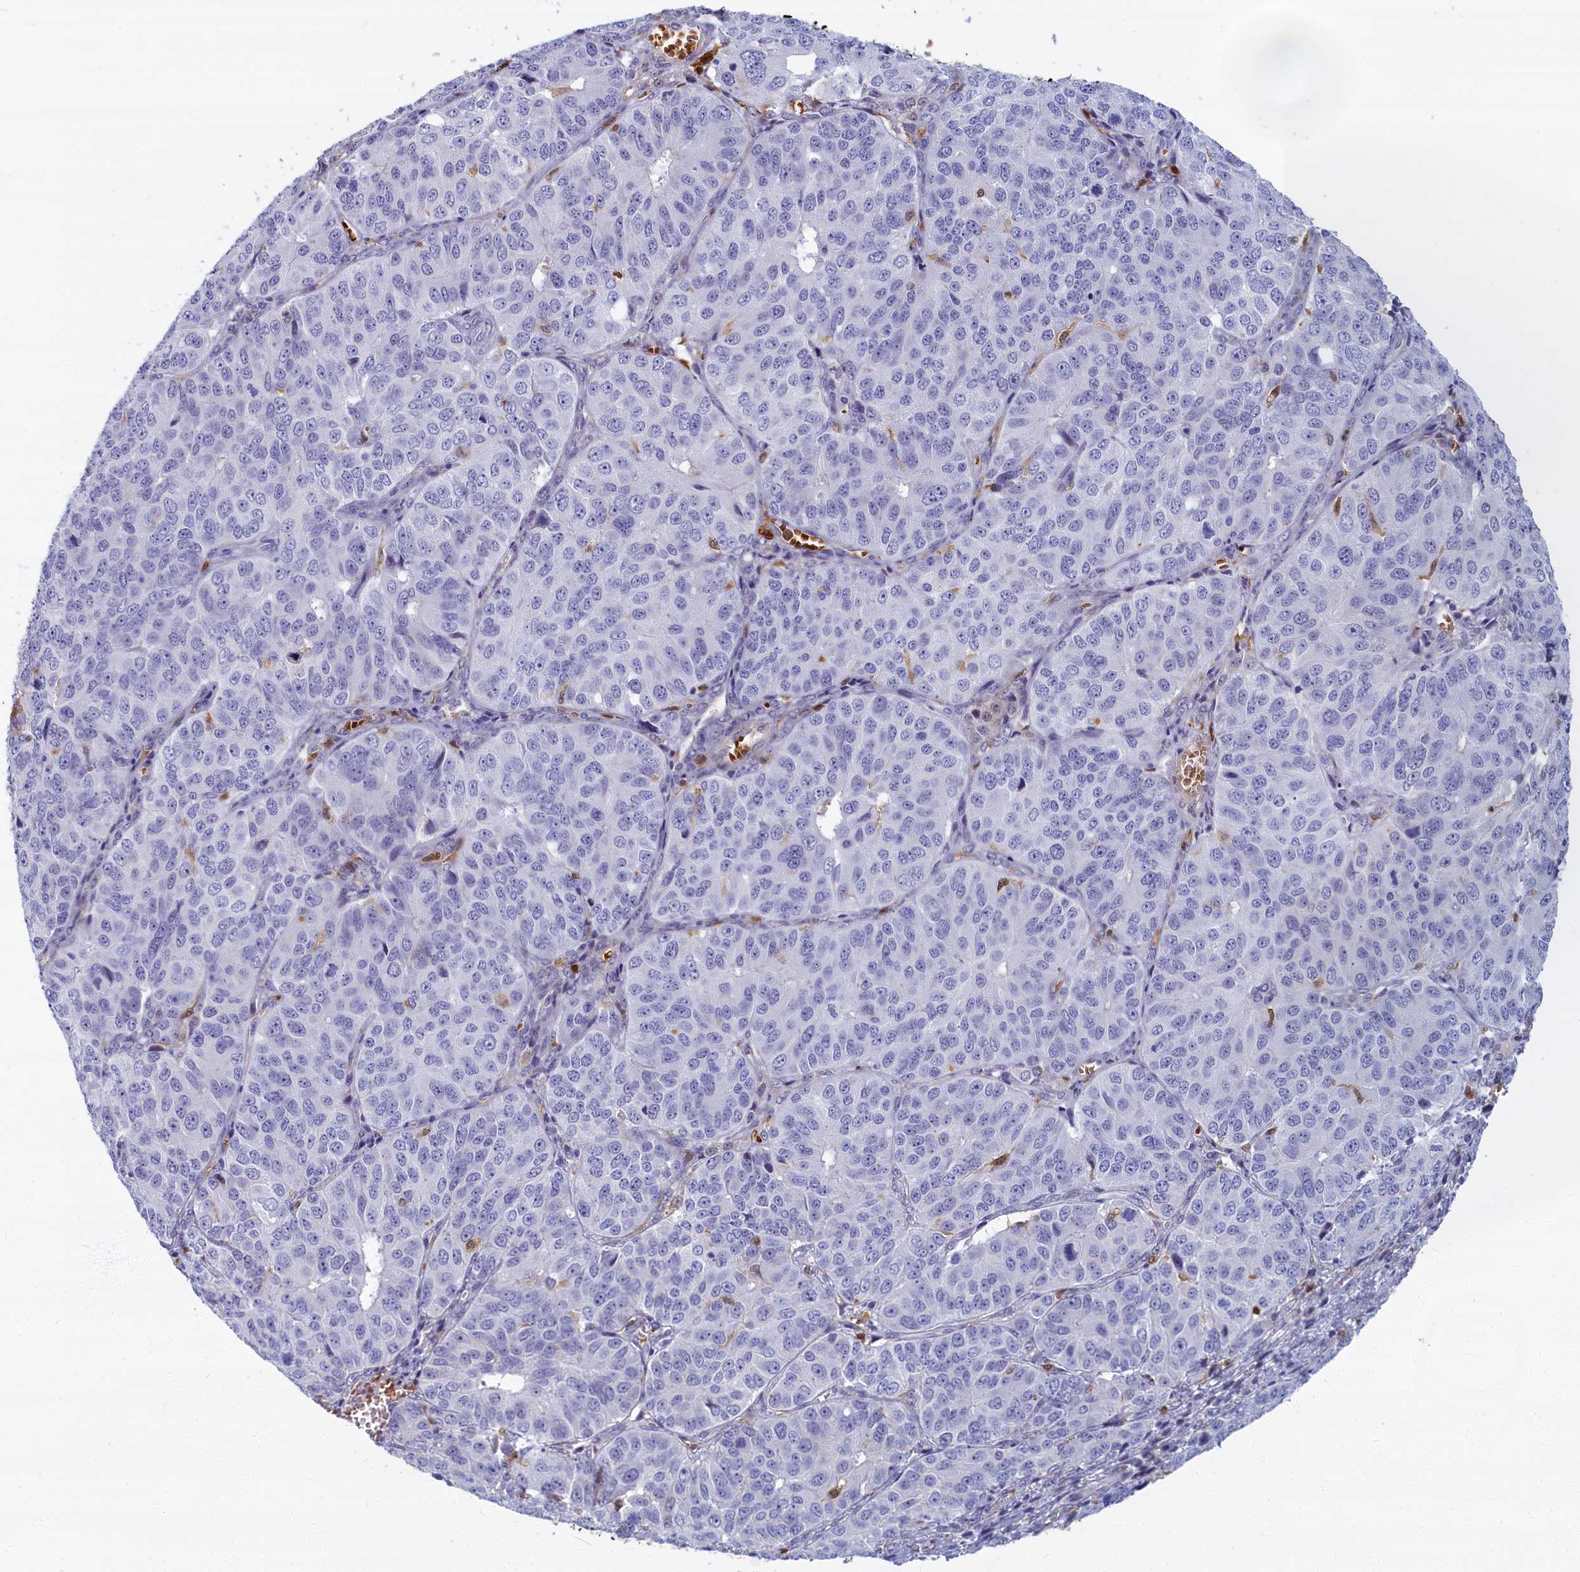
{"staining": {"intensity": "negative", "quantity": "none", "location": "none"}, "tissue": "ovarian cancer", "cell_type": "Tumor cells", "image_type": "cancer", "snomed": [{"axis": "morphology", "description": "Carcinoma, endometroid"}, {"axis": "topography", "description": "Ovary"}], "caption": "An image of human ovarian cancer is negative for staining in tumor cells. (Stains: DAB immunohistochemistry with hematoxylin counter stain, Microscopy: brightfield microscopy at high magnification).", "gene": "BLVRB", "patient": {"sex": "female", "age": 51}}